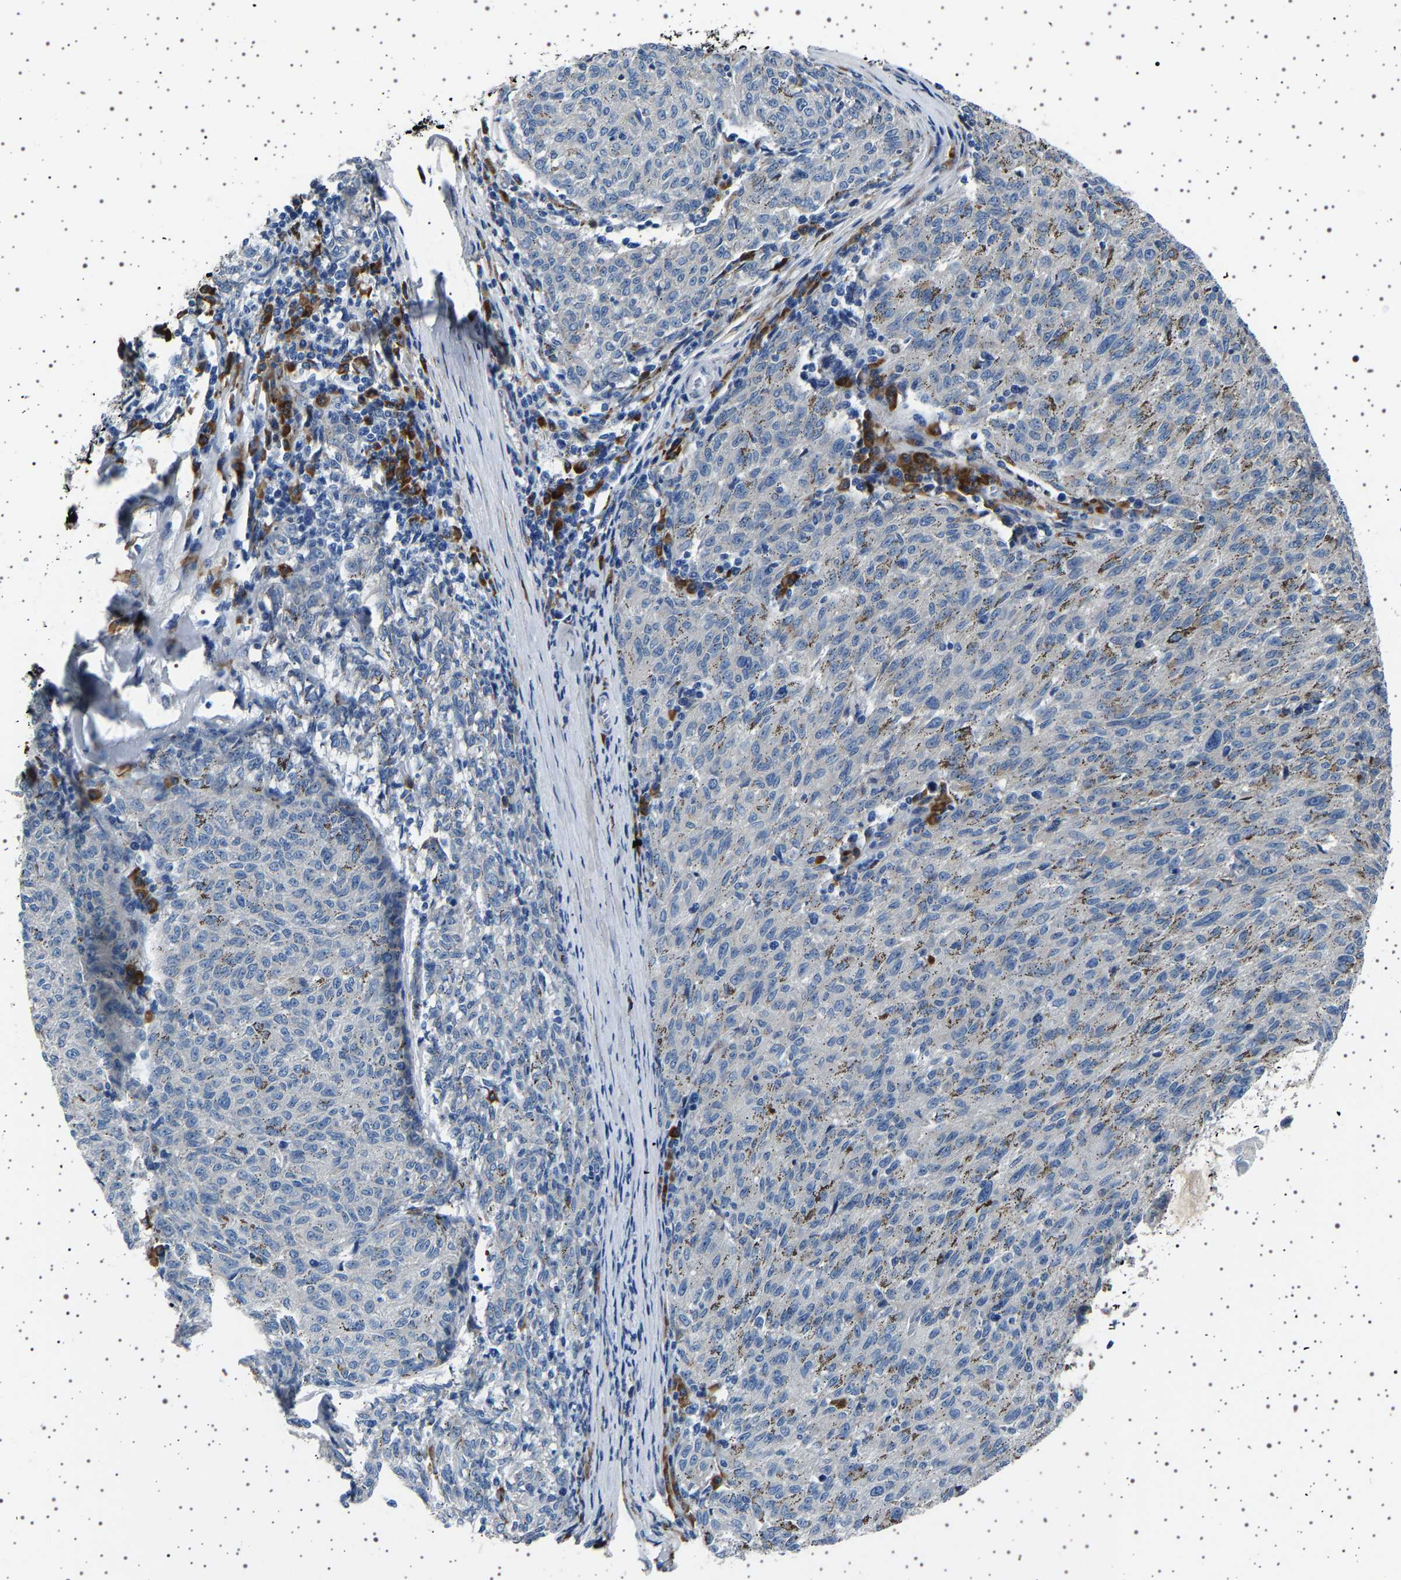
{"staining": {"intensity": "moderate", "quantity": "25%-75%", "location": "cytoplasmic/membranous"}, "tissue": "melanoma", "cell_type": "Tumor cells", "image_type": "cancer", "snomed": [{"axis": "morphology", "description": "Malignant melanoma, NOS"}, {"axis": "topography", "description": "Skin"}], "caption": "A micrograph of melanoma stained for a protein demonstrates moderate cytoplasmic/membranous brown staining in tumor cells.", "gene": "FTCD", "patient": {"sex": "female", "age": 72}}